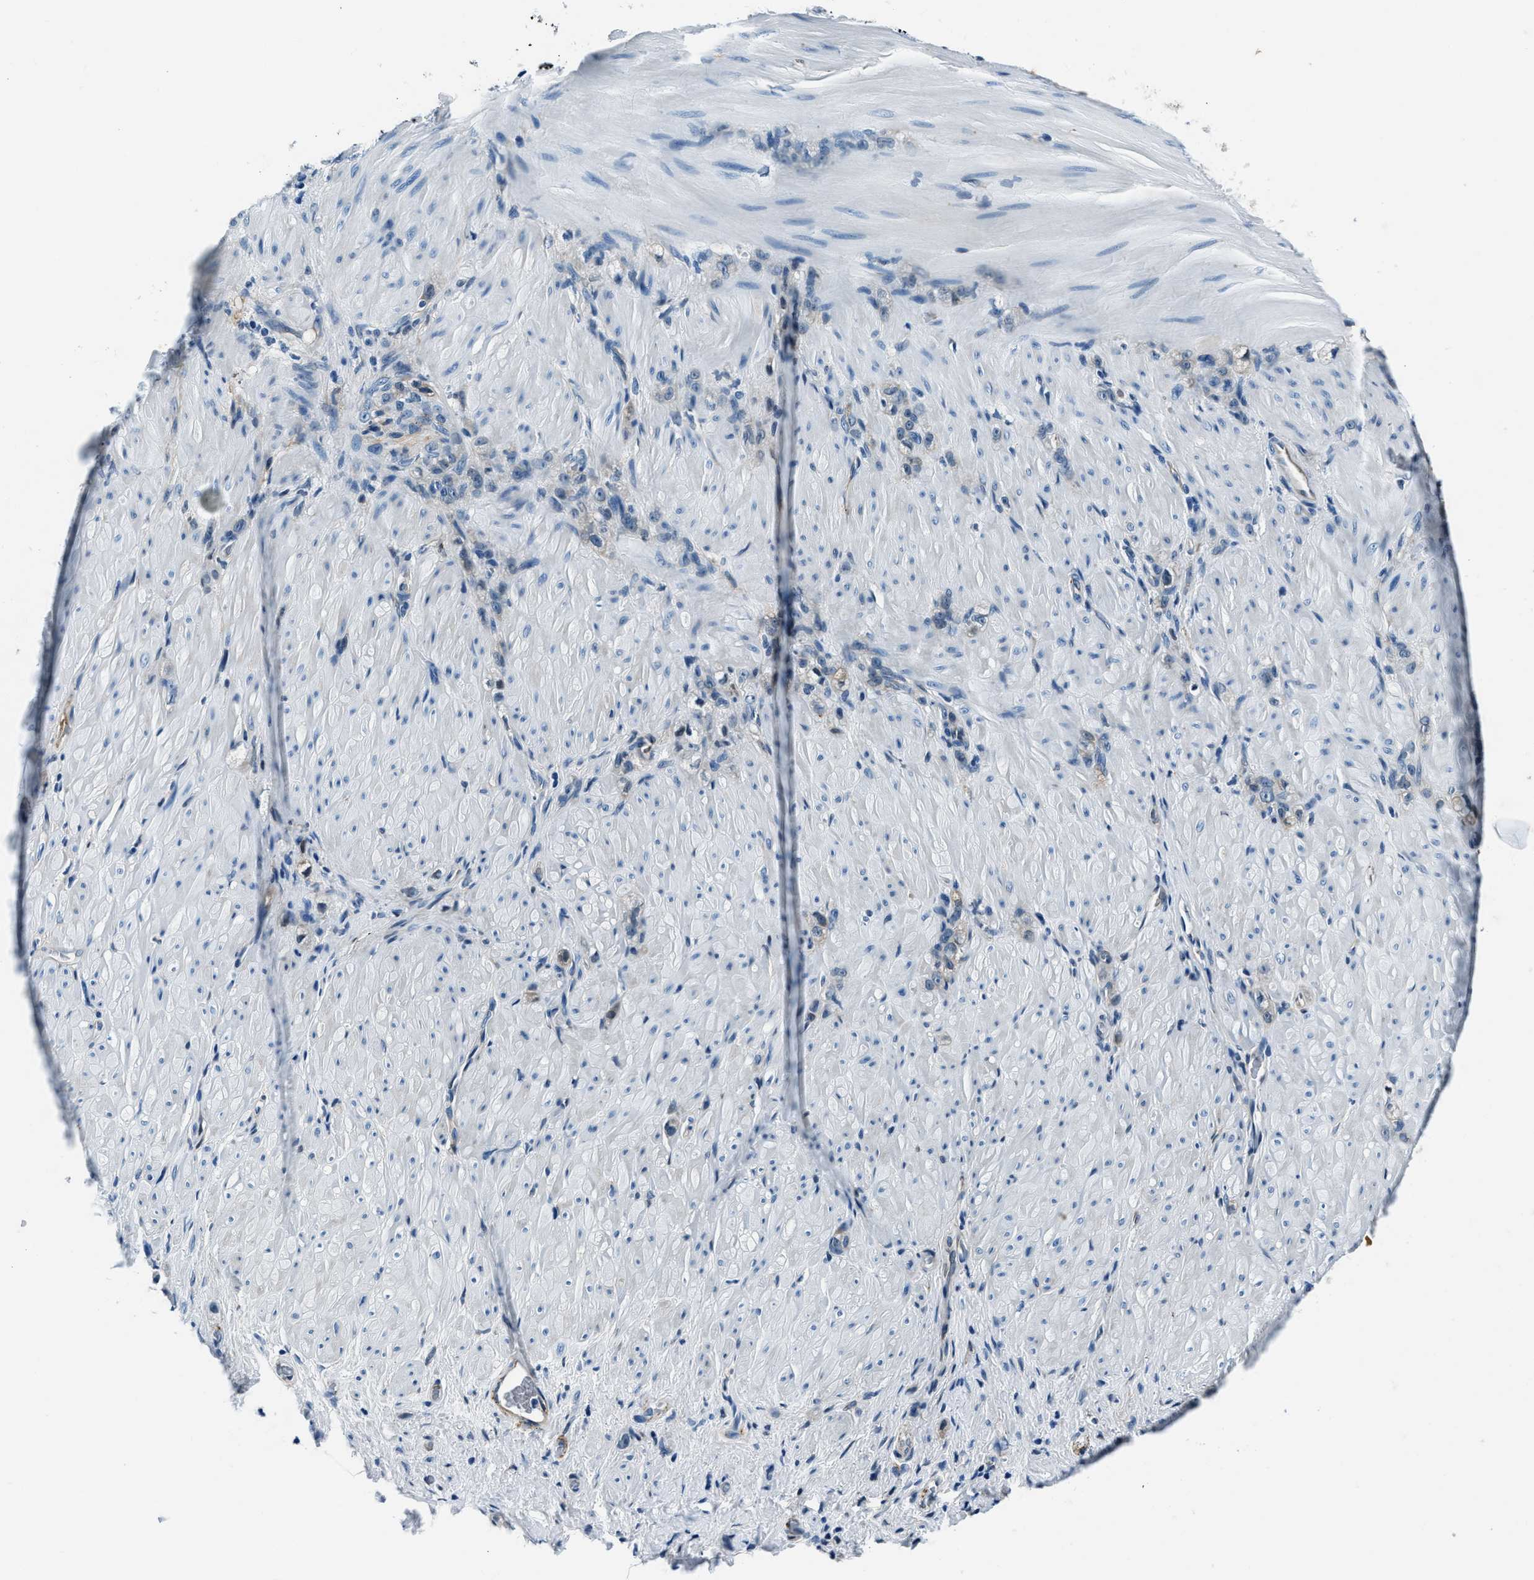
{"staining": {"intensity": "negative", "quantity": "none", "location": "none"}, "tissue": "stomach cancer", "cell_type": "Tumor cells", "image_type": "cancer", "snomed": [{"axis": "morphology", "description": "Normal tissue, NOS"}, {"axis": "morphology", "description": "Adenocarcinoma, NOS"}, {"axis": "topography", "description": "Stomach"}], "caption": "Immunohistochemistry (IHC) of human adenocarcinoma (stomach) displays no staining in tumor cells.", "gene": "PTPDC1", "patient": {"sex": "male", "age": 82}}